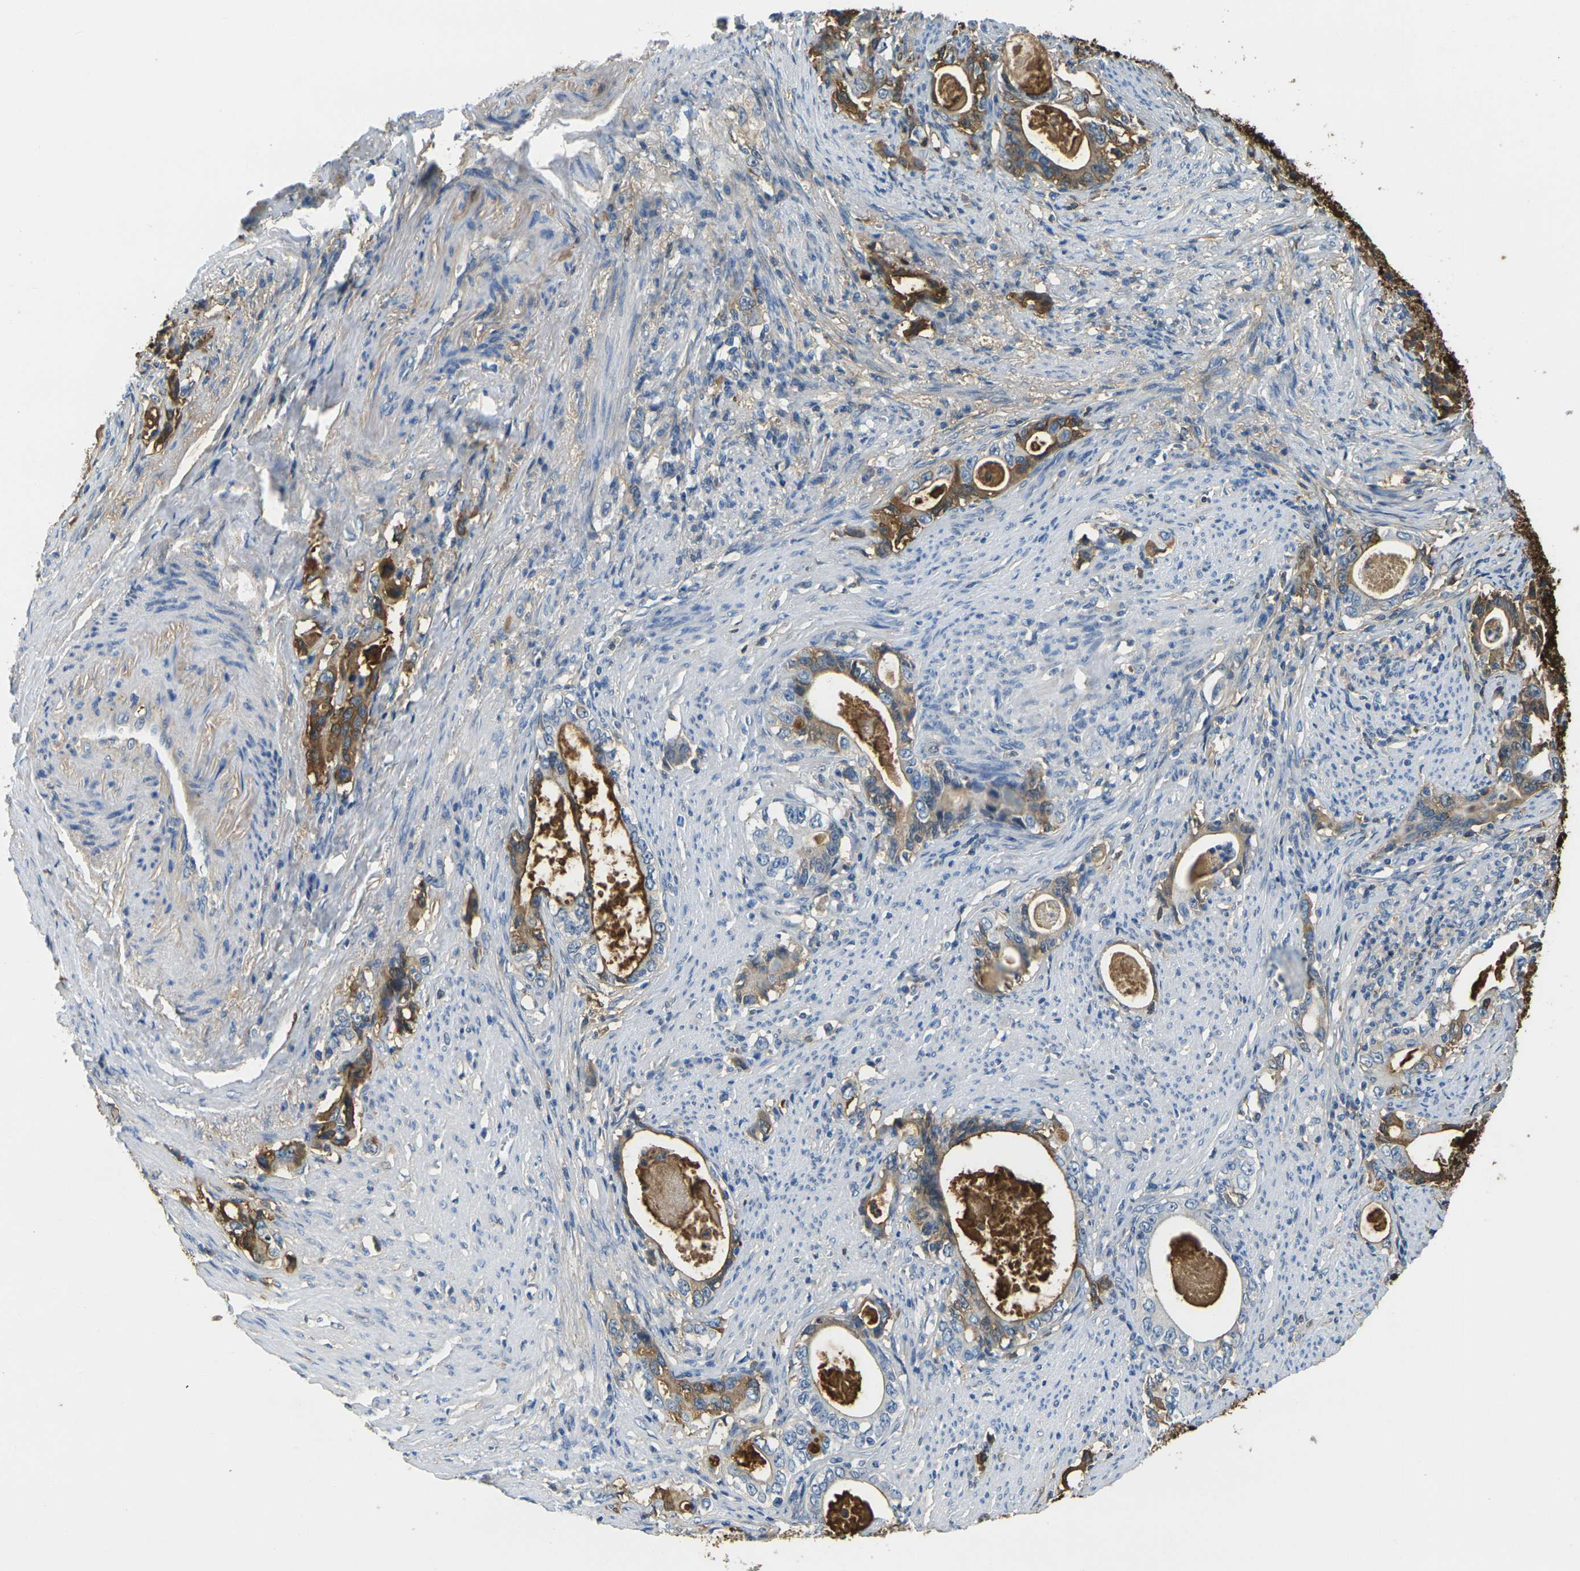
{"staining": {"intensity": "moderate", "quantity": "25%-75%", "location": "cytoplasmic/membranous"}, "tissue": "stomach cancer", "cell_type": "Tumor cells", "image_type": "cancer", "snomed": [{"axis": "morphology", "description": "Adenocarcinoma, NOS"}, {"axis": "topography", "description": "Stomach, lower"}], "caption": "Human stomach cancer stained for a protein (brown) reveals moderate cytoplasmic/membranous positive positivity in about 25%-75% of tumor cells.", "gene": "PLCD1", "patient": {"sex": "female", "age": 72}}